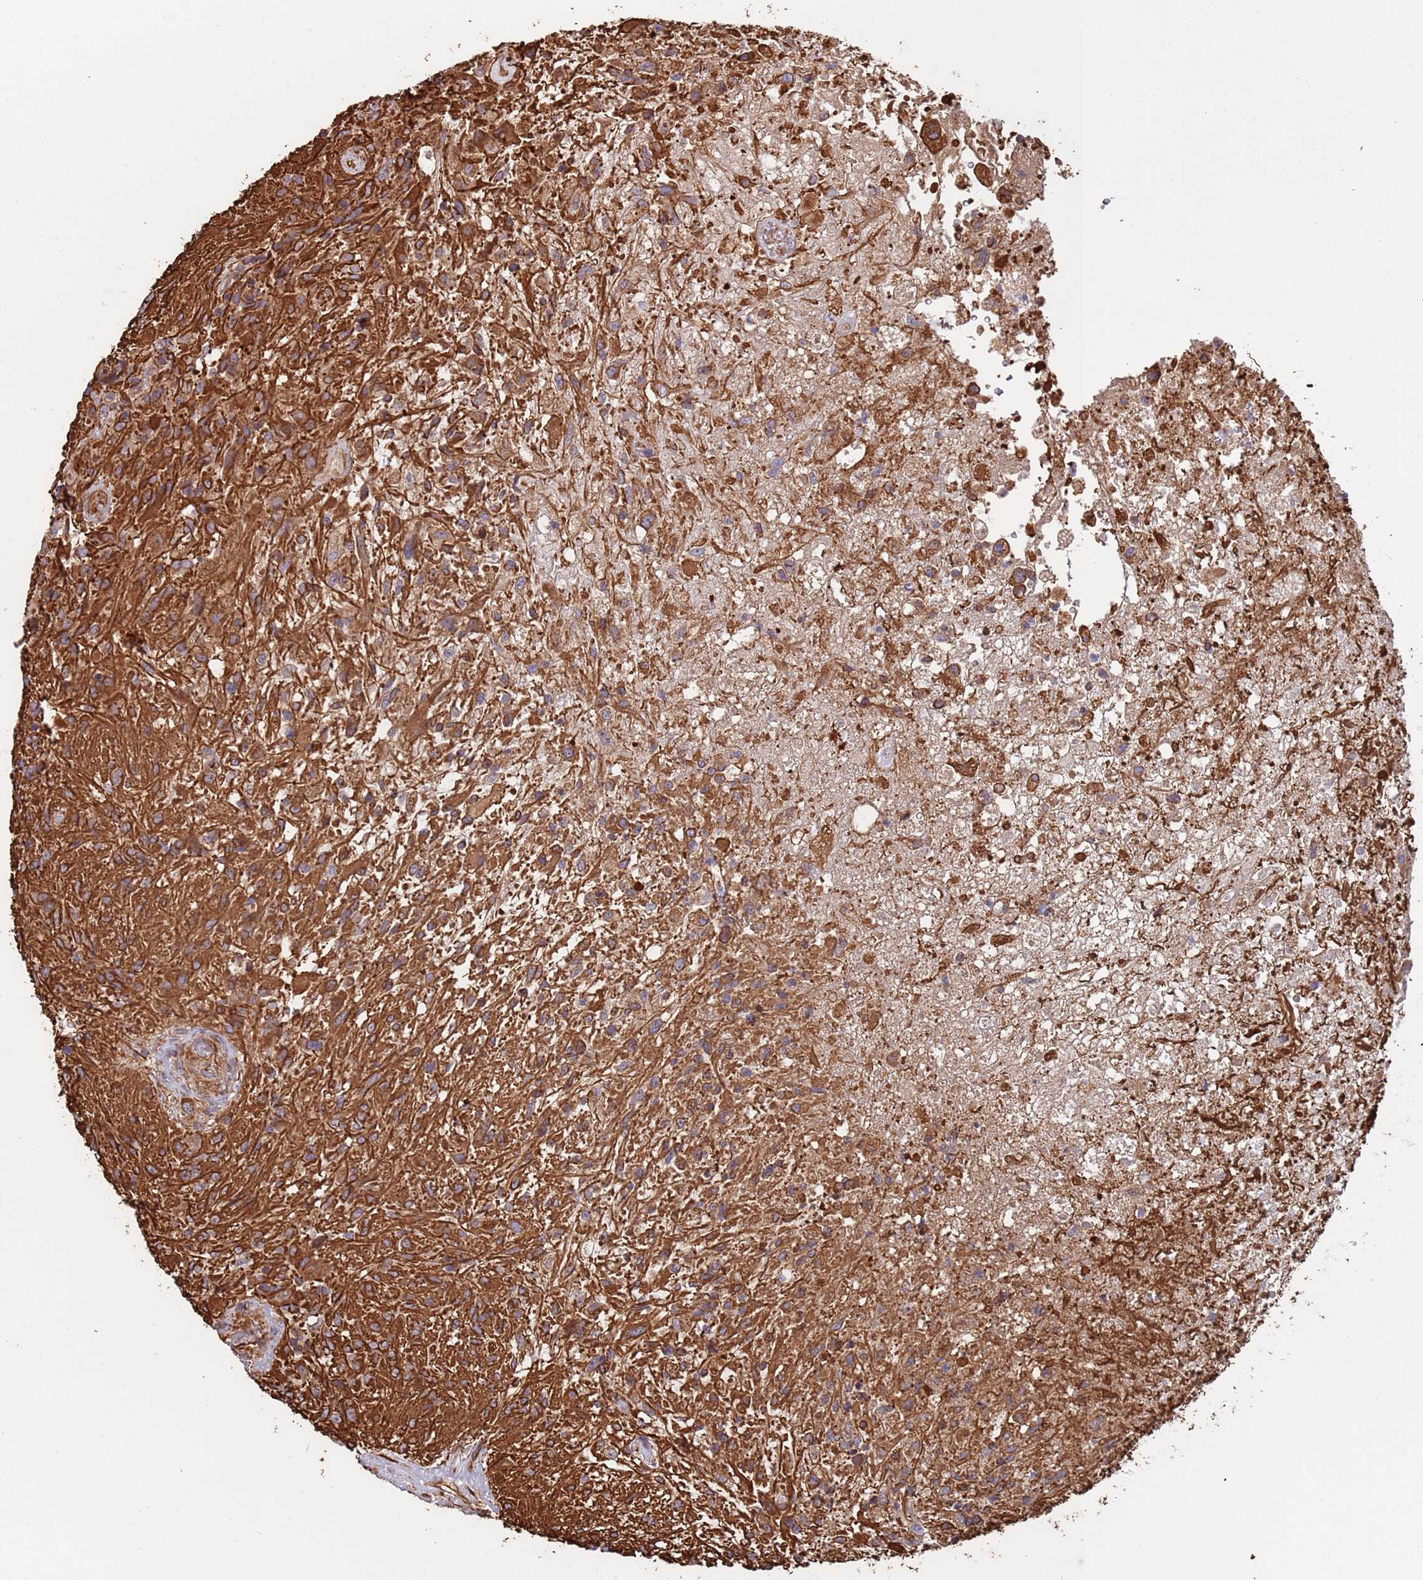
{"staining": {"intensity": "moderate", "quantity": ">75%", "location": "cytoplasmic/membranous"}, "tissue": "glioma", "cell_type": "Tumor cells", "image_type": "cancer", "snomed": [{"axis": "morphology", "description": "Glioma, malignant, High grade"}, {"axis": "topography", "description": "Brain"}], "caption": "The image displays immunohistochemical staining of glioma. There is moderate cytoplasmic/membranous positivity is appreciated in approximately >75% of tumor cells. (DAB IHC with brightfield microscopy, high magnification).", "gene": "NUDT12", "patient": {"sex": "male", "age": 56}}